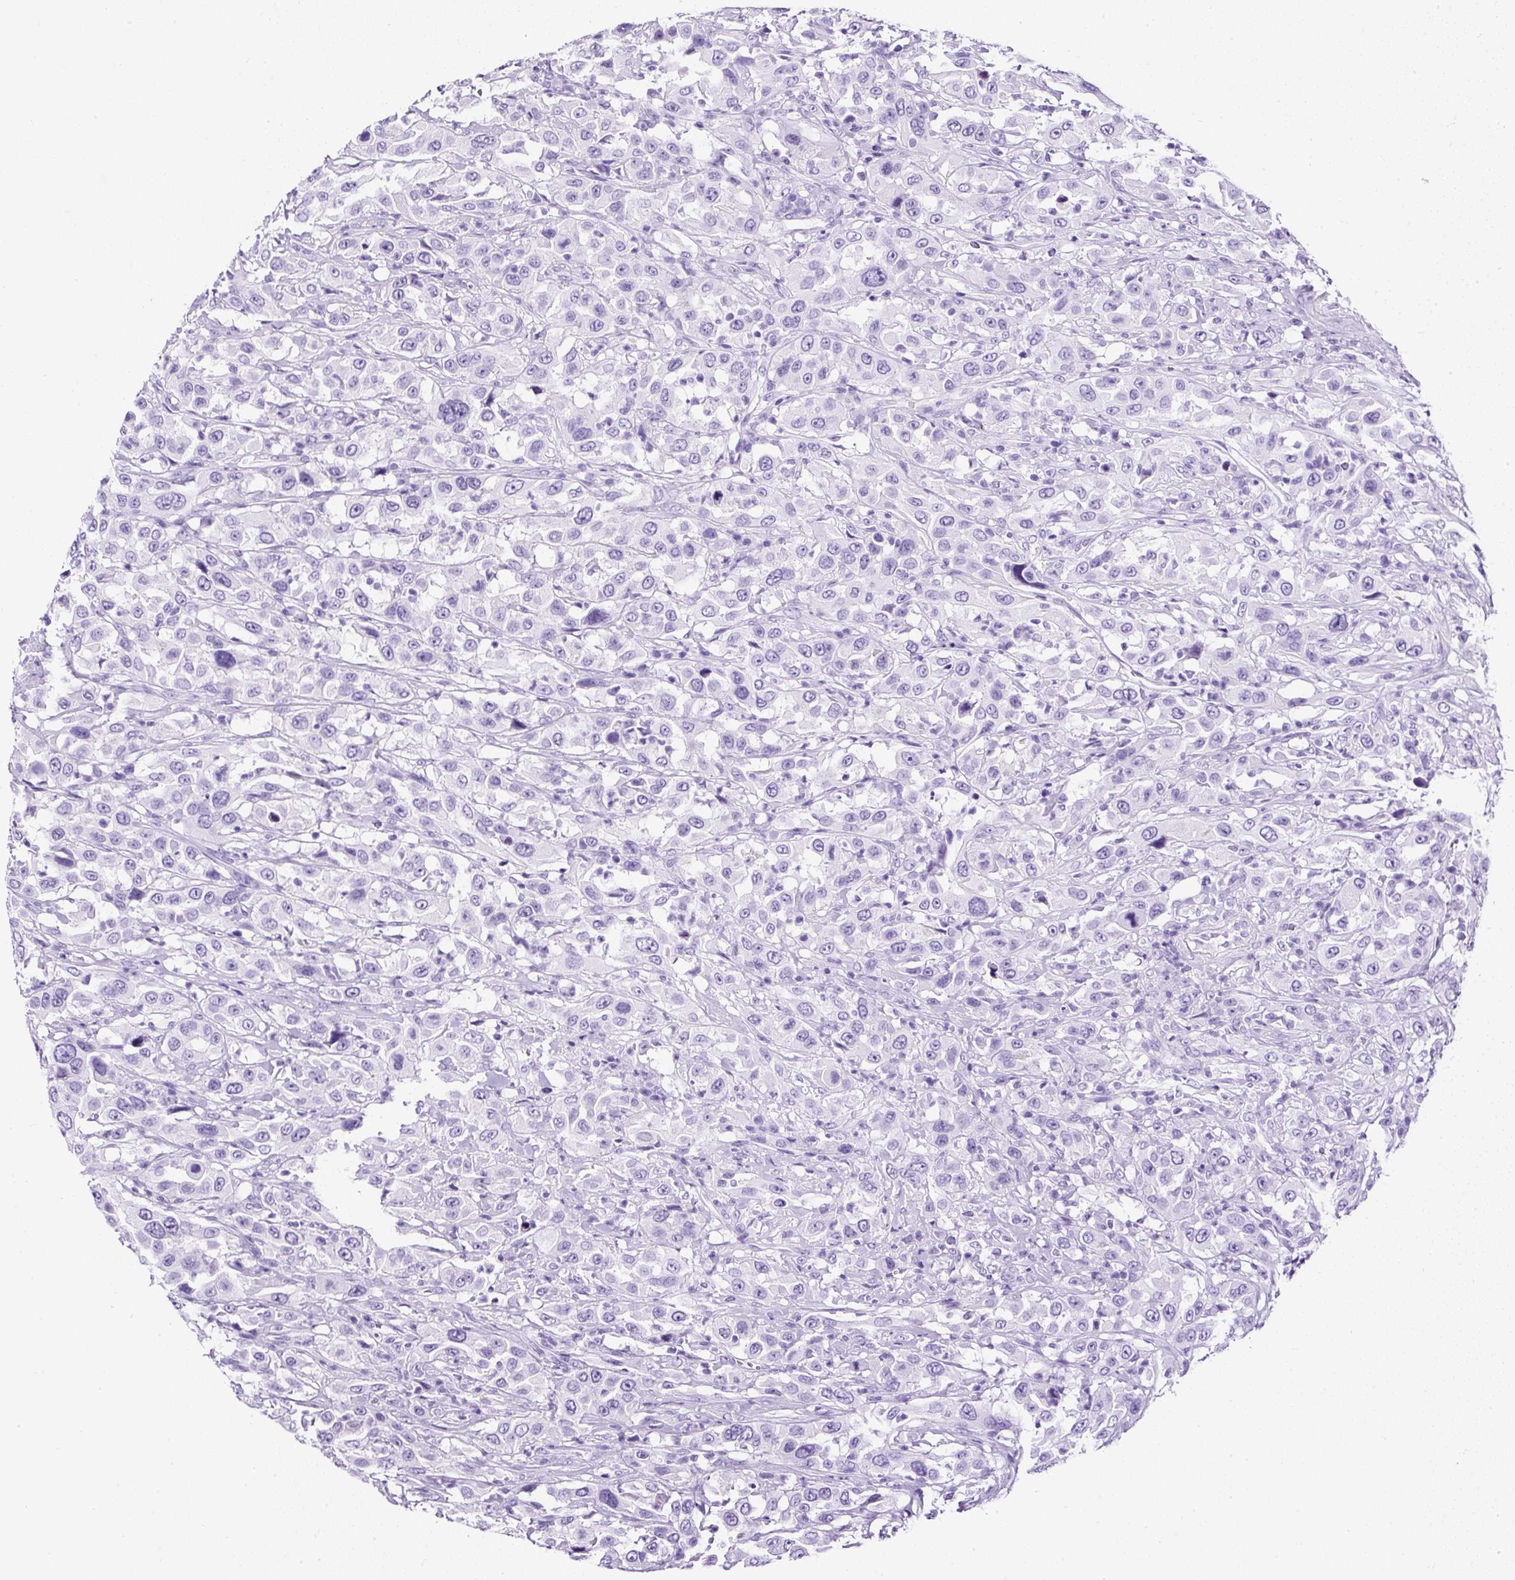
{"staining": {"intensity": "negative", "quantity": "none", "location": "none"}, "tissue": "urothelial cancer", "cell_type": "Tumor cells", "image_type": "cancer", "snomed": [{"axis": "morphology", "description": "Urothelial carcinoma, High grade"}, {"axis": "topography", "description": "Urinary bladder"}], "caption": "IHC of high-grade urothelial carcinoma demonstrates no staining in tumor cells. (DAB immunohistochemistry, high magnification).", "gene": "NTS", "patient": {"sex": "male", "age": 61}}